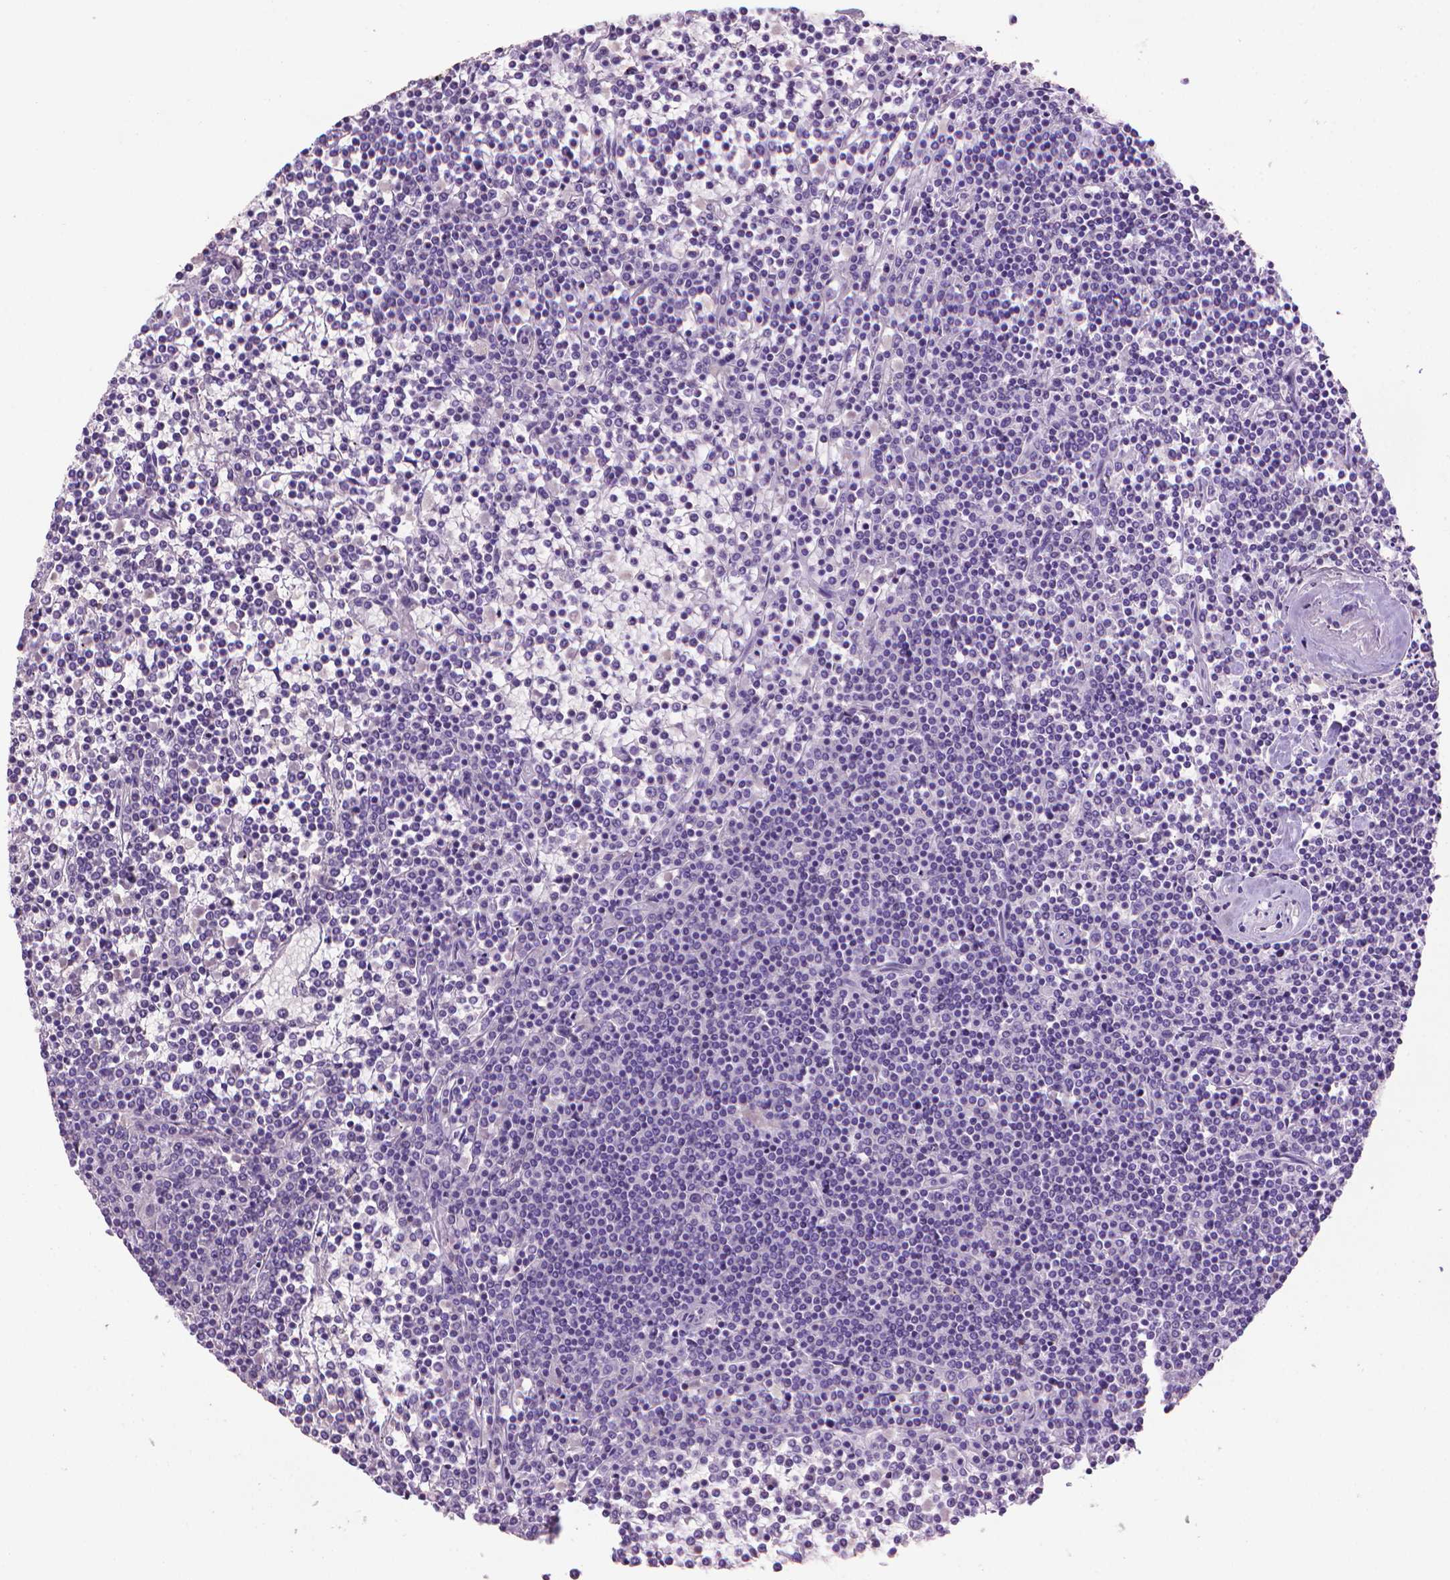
{"staining": {"intensity": "negative", "quantity": "none", "location": "none"}, "tissue": "lymphoma", "cell_type": "Tumor cells", "image_type": "cancer", "snomed": [{"axis": "morphology", "description": "Malignant lymphoma, non-Hodgkin's type, Low grade"}, {"axis": "topography", "description": "Spleen"}], "caption": "Histopathology image shows no protein staining in tumor cells of malignant lymphoma, non-Hodgkin's type (low-grade) tissue.", "gene": "MUC1", "patient": {"sex": "female", "age": 19}}